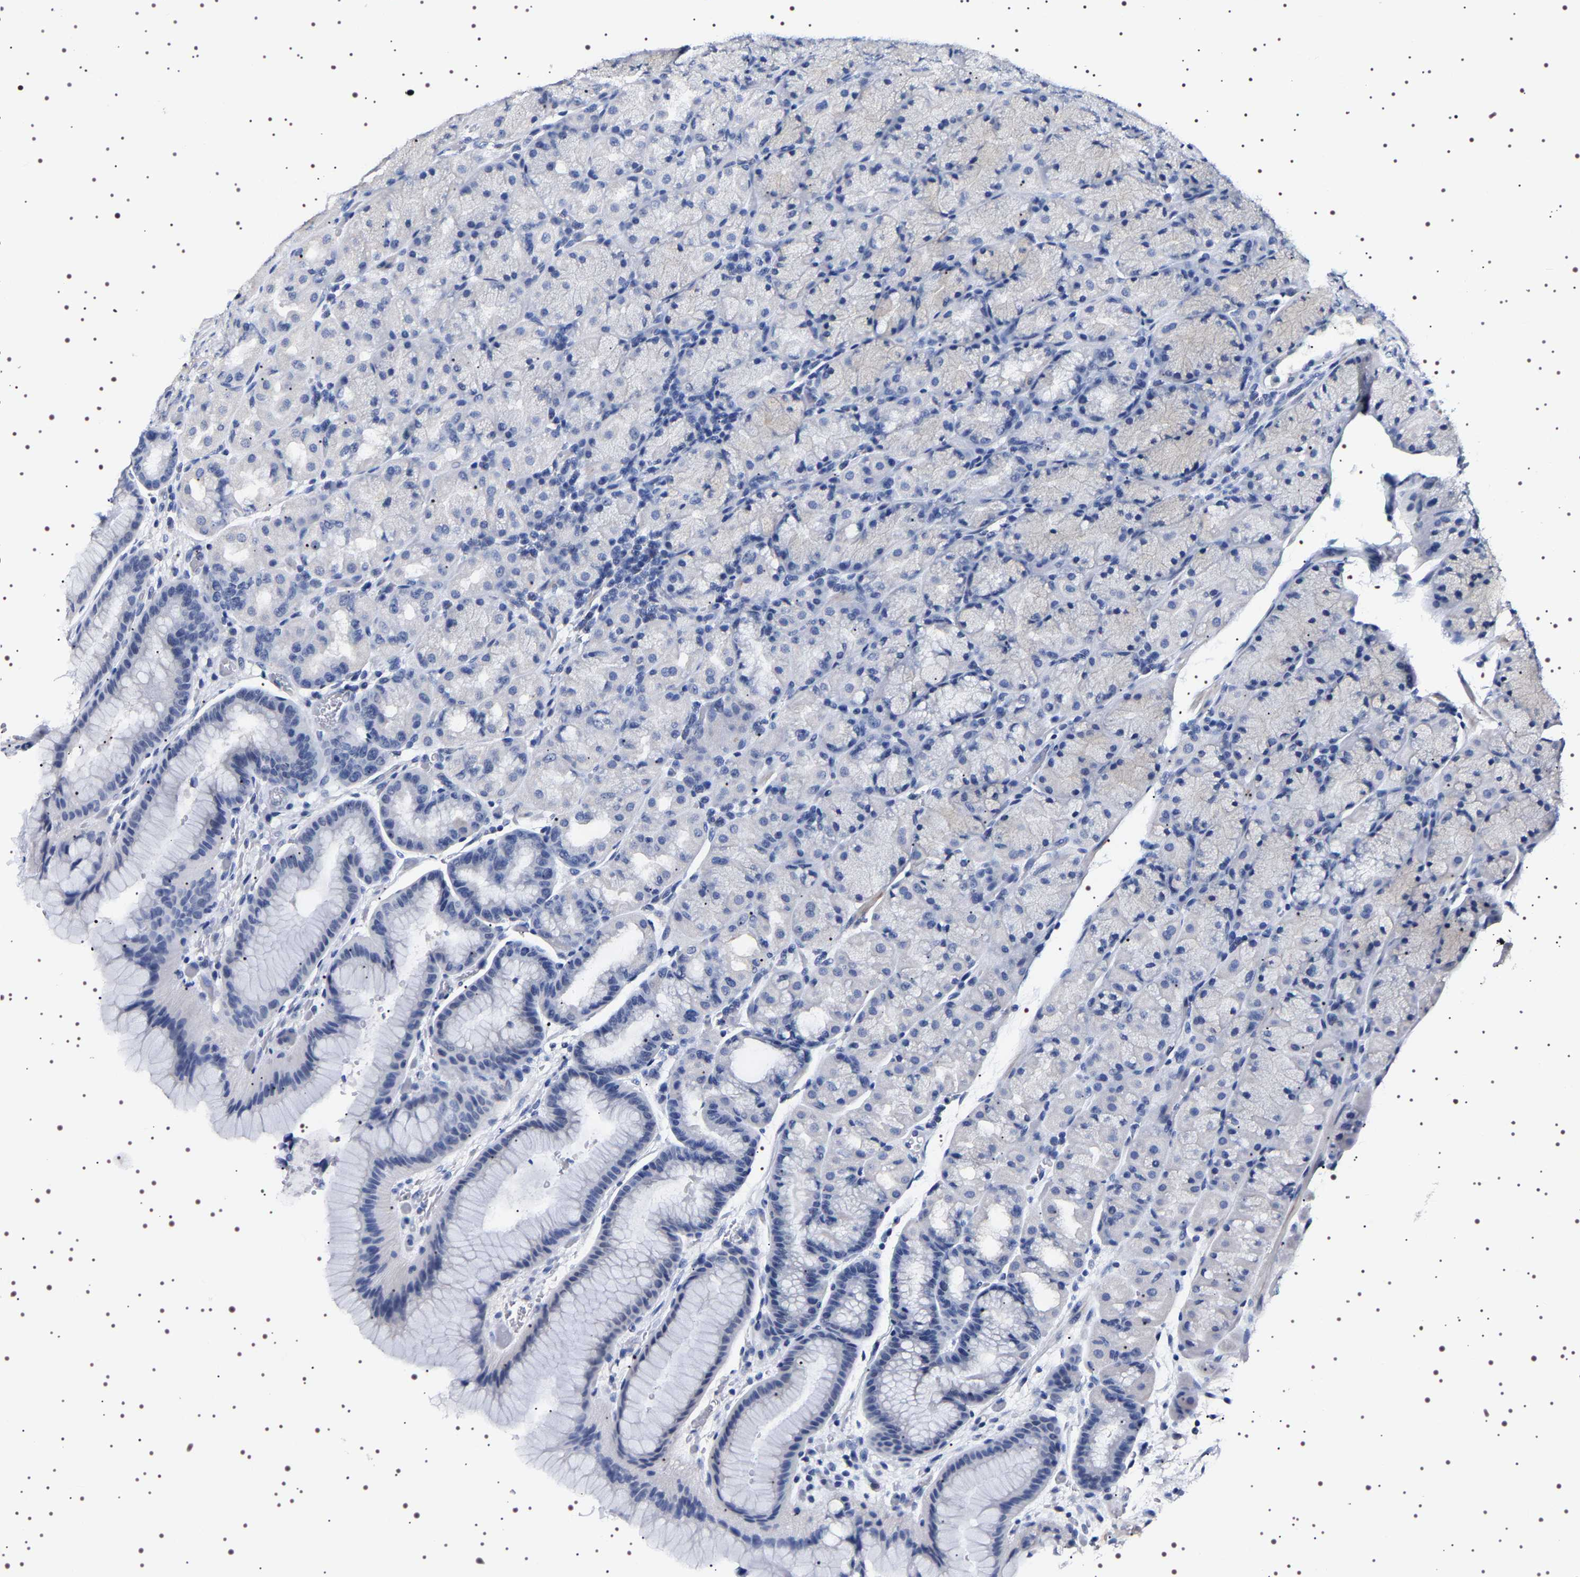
{"staining": {"intensity": "negative", "quantity": "none", "location": "none"}, "tissue": "stomach", "cell_type": "Glandular cells", "image_type": "normal", "snomed": [{"axis": "morphology", "description": "Normal tissue, NOS"}, {"axis": "morphology", "description": "Carcinoid, malignant, NOS"}, {"axis": "topography", "description": "Stomach, upper"}], "caption": "Immunohistochemistry (IHC) of unremarkable human stomach reveals no staining in glandular cells.", "gene": "UBQLN3", "patient": {"sex": "male", "age": 39}}